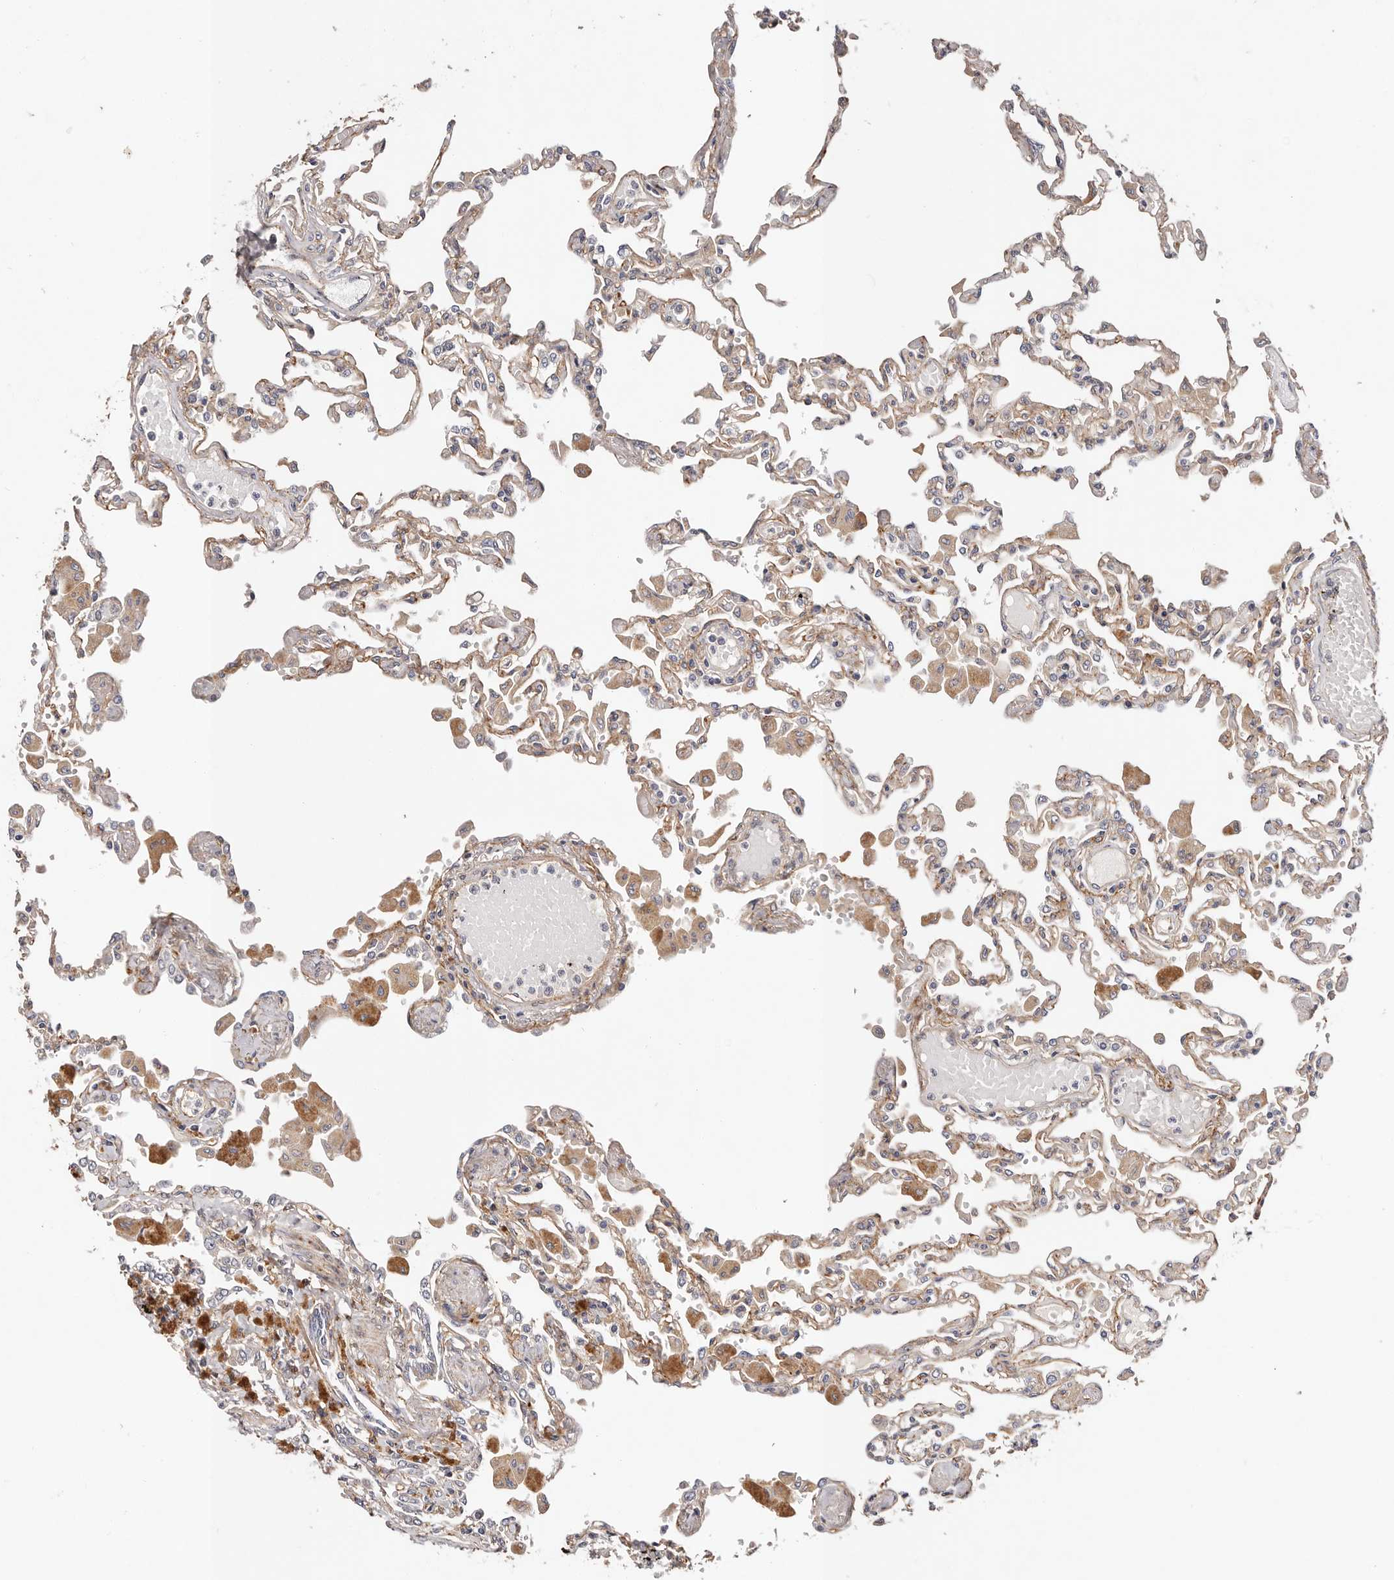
{"staining": {"intensity": "moderate", "quantity": "<25%", "location": "cytoplasmic/membranous"}, "tissue": "lung", "cell_type": "Alveolar cells", "image_type": "normal", "snomed": [{"axis": "morphology", "description": "Normal tissue, NOS"}, {"axis": "topography", "description": "Bronchus"}, {"axis": "topography", "description": "Lung"}], "caption": "Immunohistochemical staining of unremarkable human lung exhibits <25% levels of moderate cytoplasmic/membranous protein staining in about <25% of alveolar cells.", "gene": "MACF1", "patient": {"sex": "female", "age": 49}}